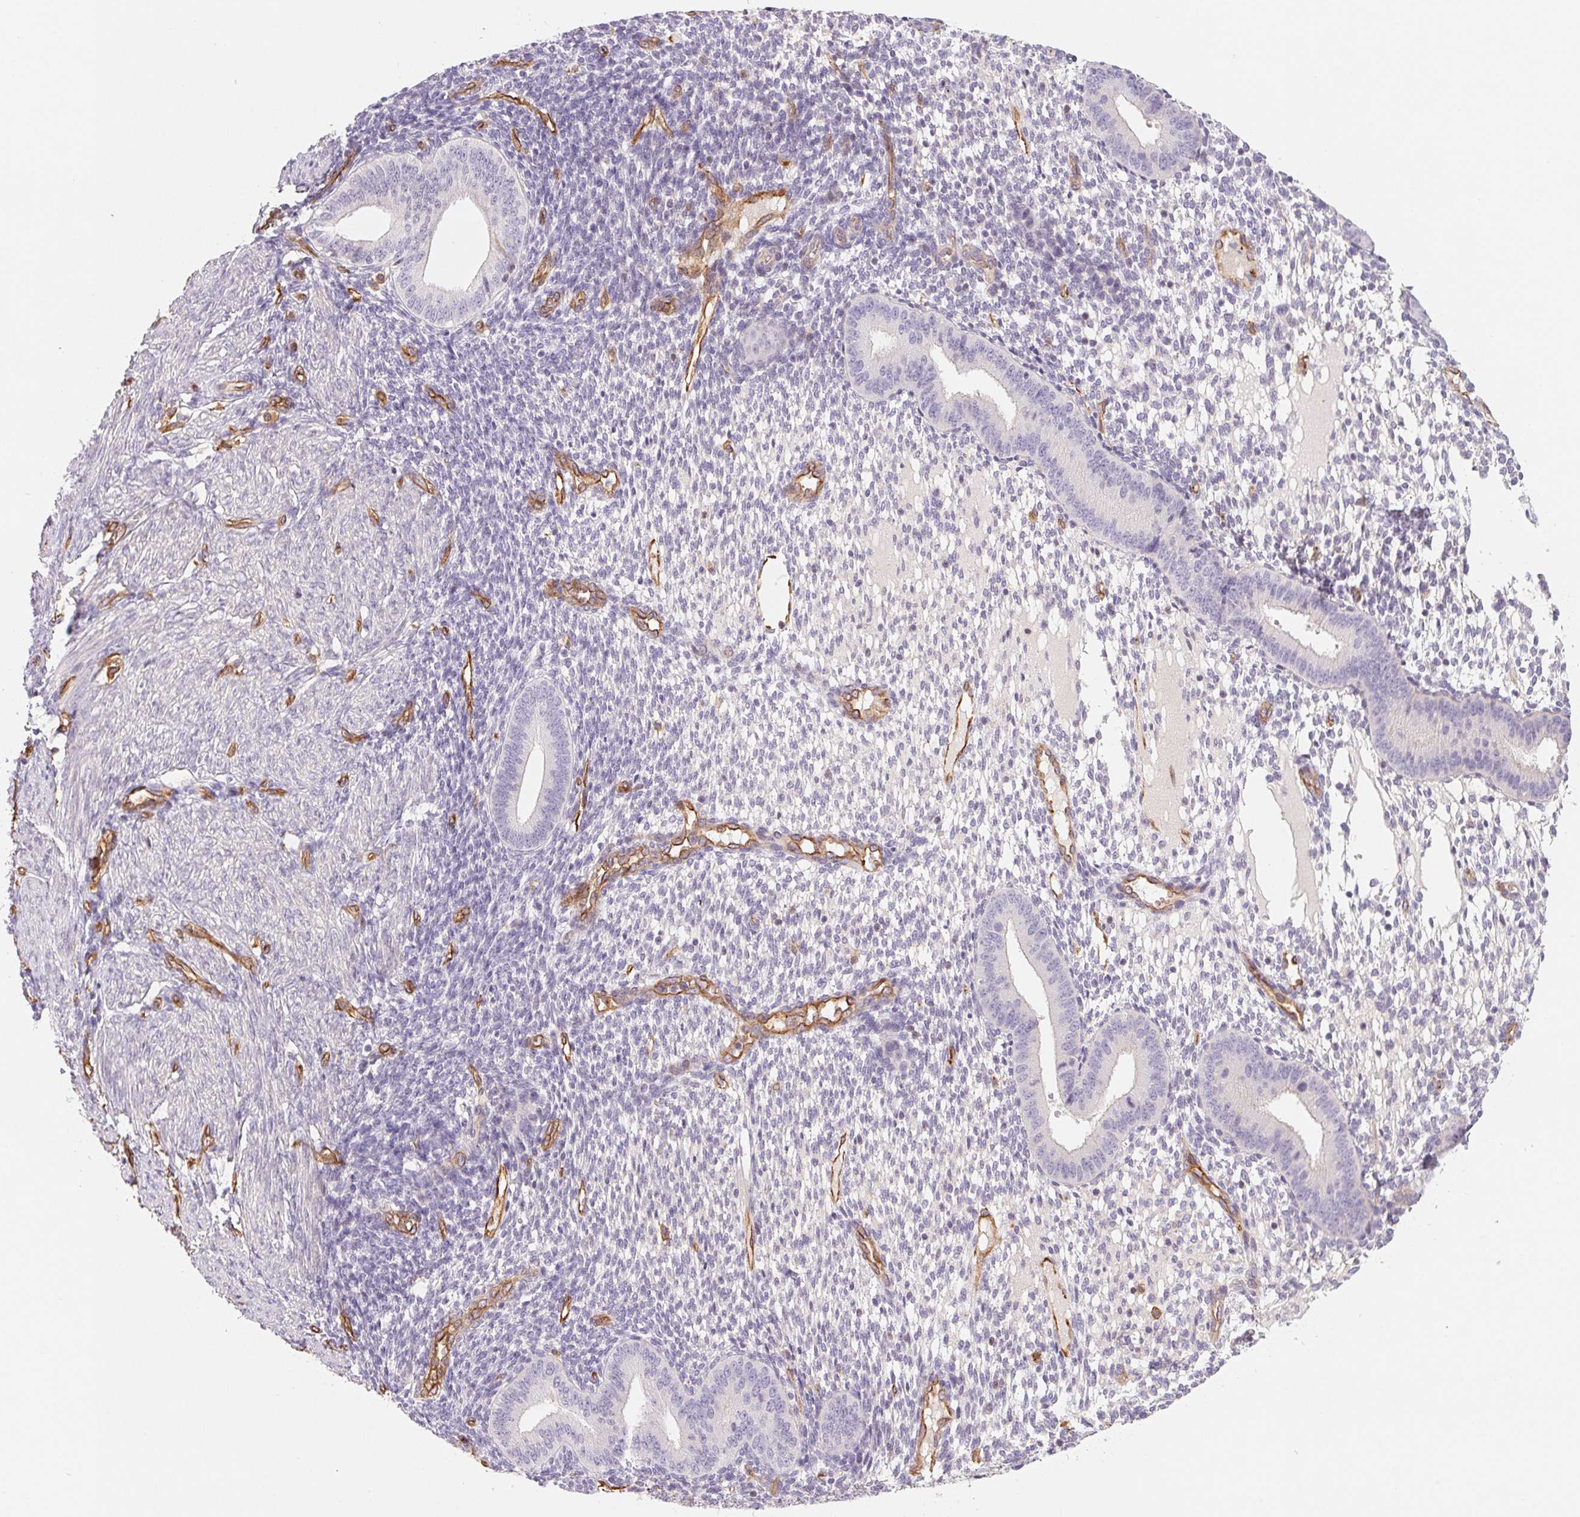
{"staining": {"intensity": "negative", "quantity": "none", "location": "none"}, "tissue": "endometrium", "cell_type": "Cells in endometrial stroma", "image_type": "normal", "snomed": [{"axis": "morphology", "description": "Normal tissue, NOS"}, {"axis": "topography", "description": "Endometrium"}], "caption": "This is an IHC image of normal endometrium. There is no staining in cells in endometrial stroma.", "gene": "ANKRD13B", "patient": {"sex": "female", "age": 40}}